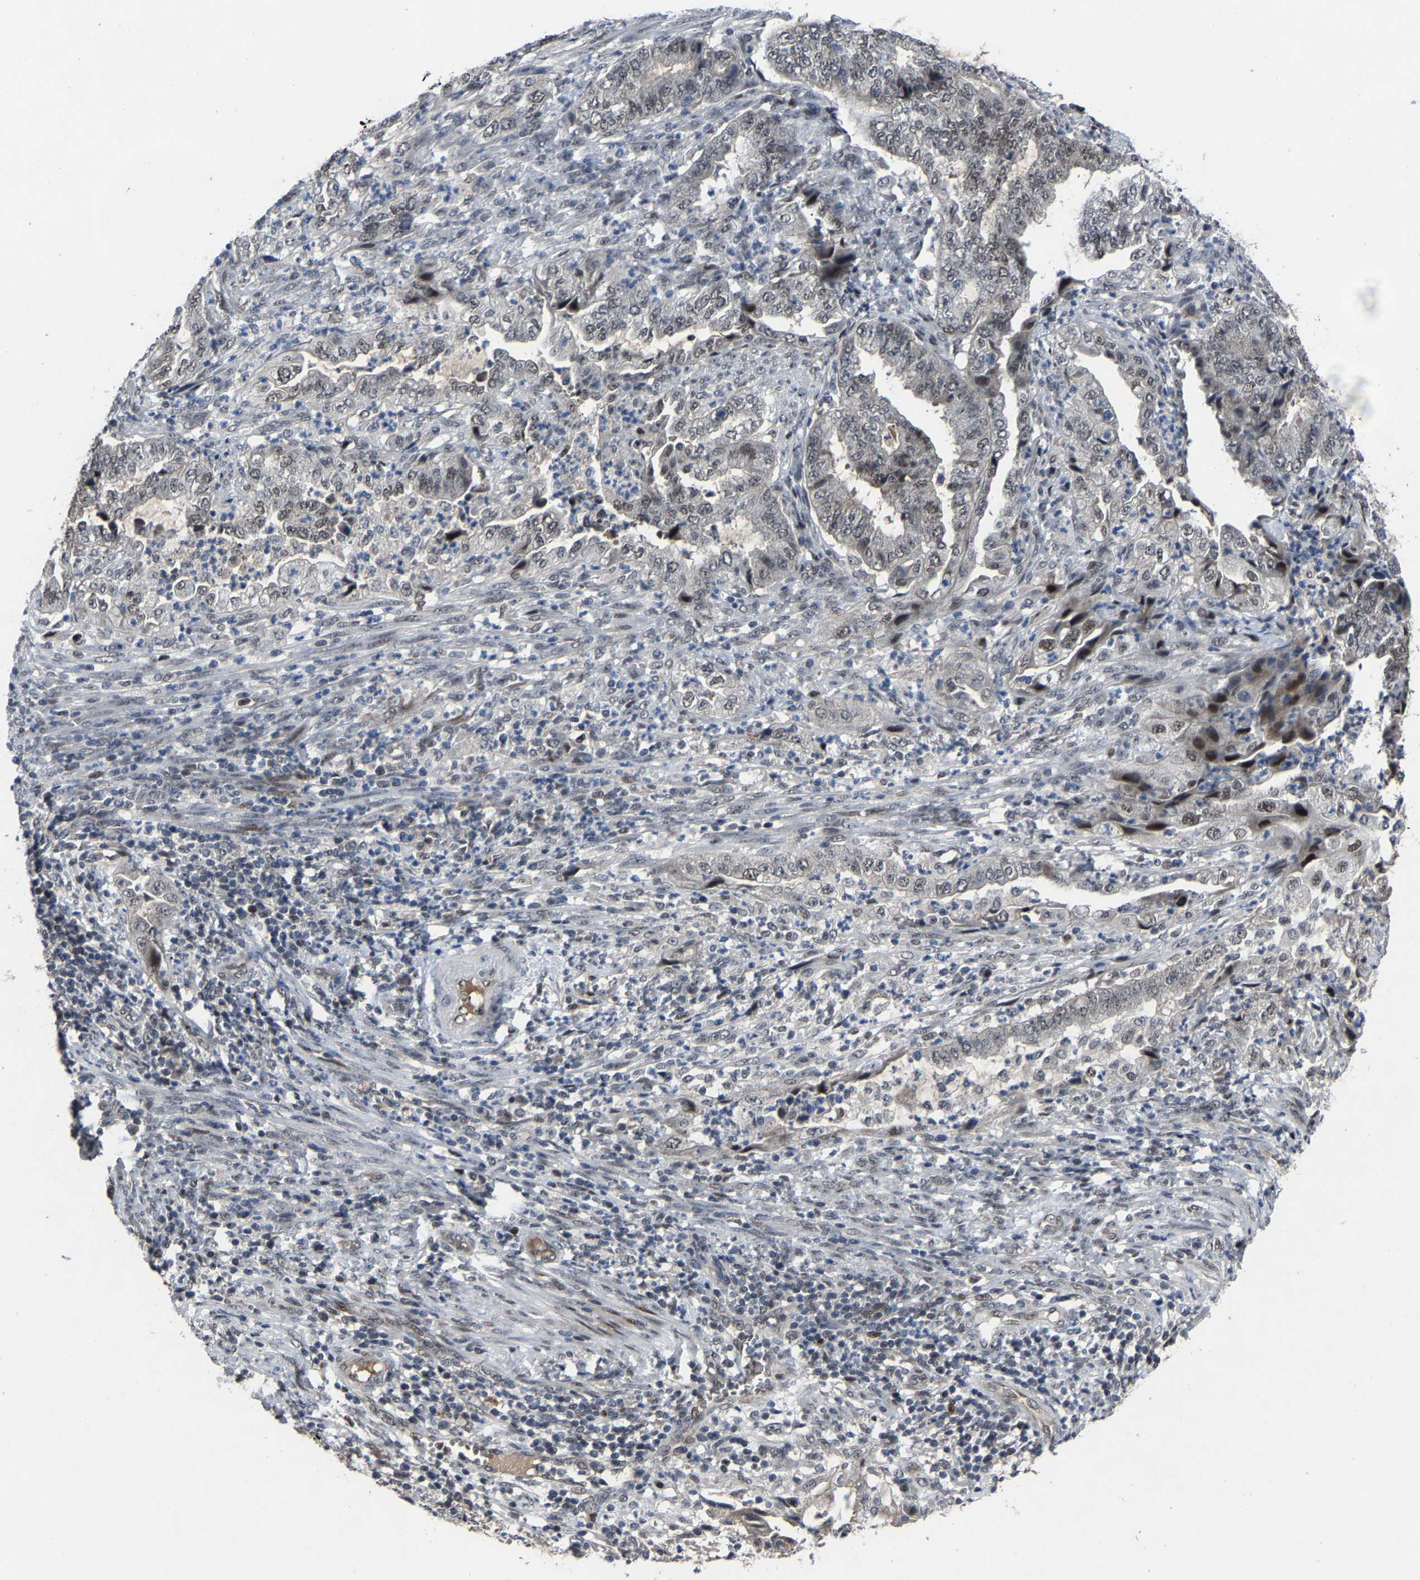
{"staining": {"intensity": "weak", "quantity": ">75%", "location": "nuclear"}, "tissue": "endometrial cancer", "cell_type": "Tumor cells", "image_type": "cancer", "snomed": [{"axis": "morphology", "description": "Adenocarcinoma, NOS"}, {"axis": "topography", "description": "Endometrium"}], "caption": "Human endometrial adenocarcinoma stained for a protein (brown) demonstrates weak nuclear positive positivity in approximately >75% of tumor cells.", "gene": "LSM8", "patient": {"sex": "female", "age": 51}}